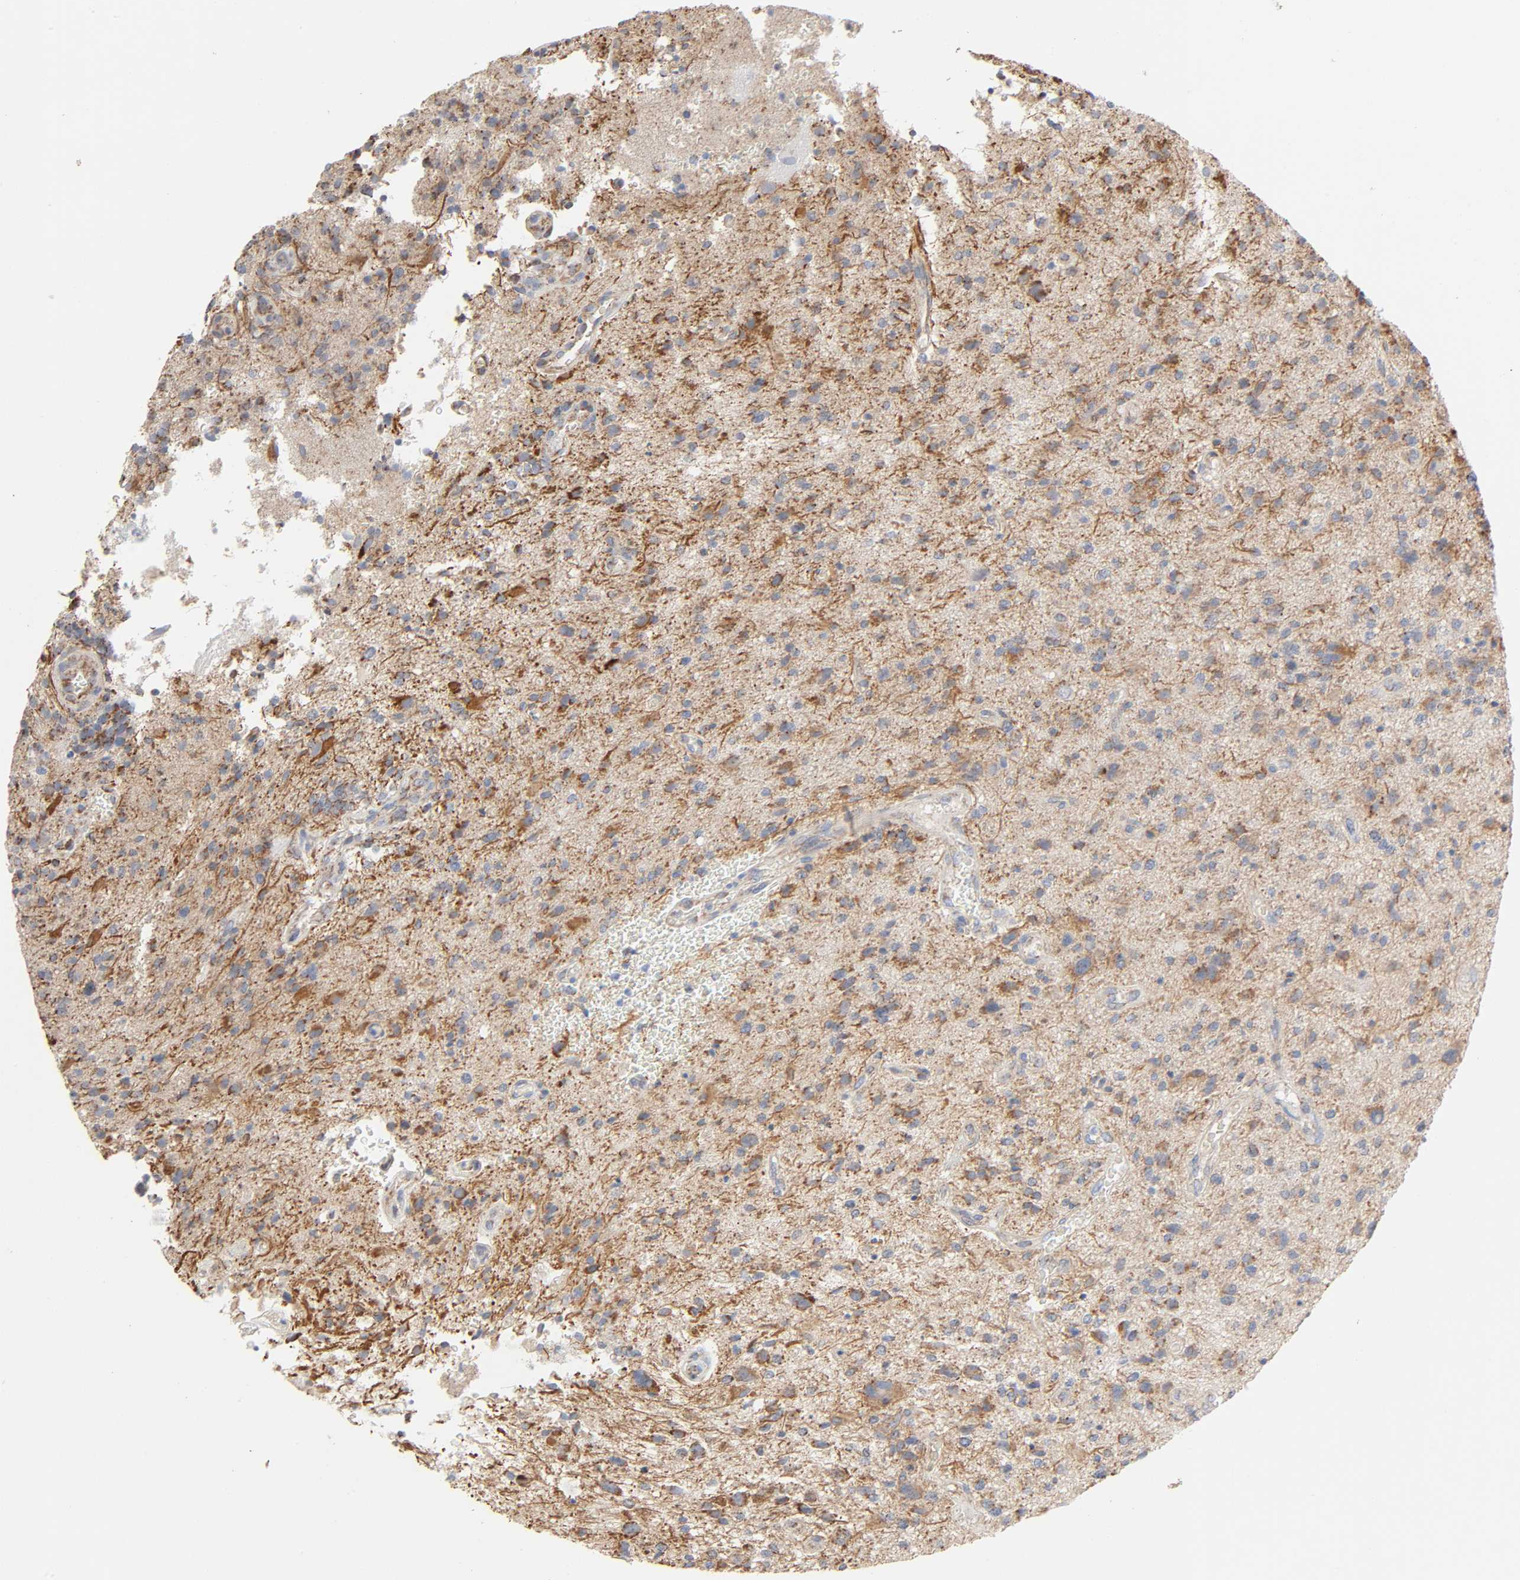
{"staining": {"intensity": "weak", "quantity": ">75%", "location": "cytoplasmic/membranous"}, "tissue": "glioma", "cell_type": "Tumor cells", "image_type": "cancer", "snomed": [{"axis": "morphology", "description": "Normal tissue, NOS"}, {"axis": "morphology", "description": "Glioma, malignant, High grade"}, {"axis": "topography", "description": "Cerebral cortex"}], "caption": "Immunohistochemical staining of human glioma reveals low levels of weak cytoplasmic/membranous protein expression in approximately >75% of tumor cells.", "gene": "SYT16", "patient": {"sex": "male", "age": 75}}